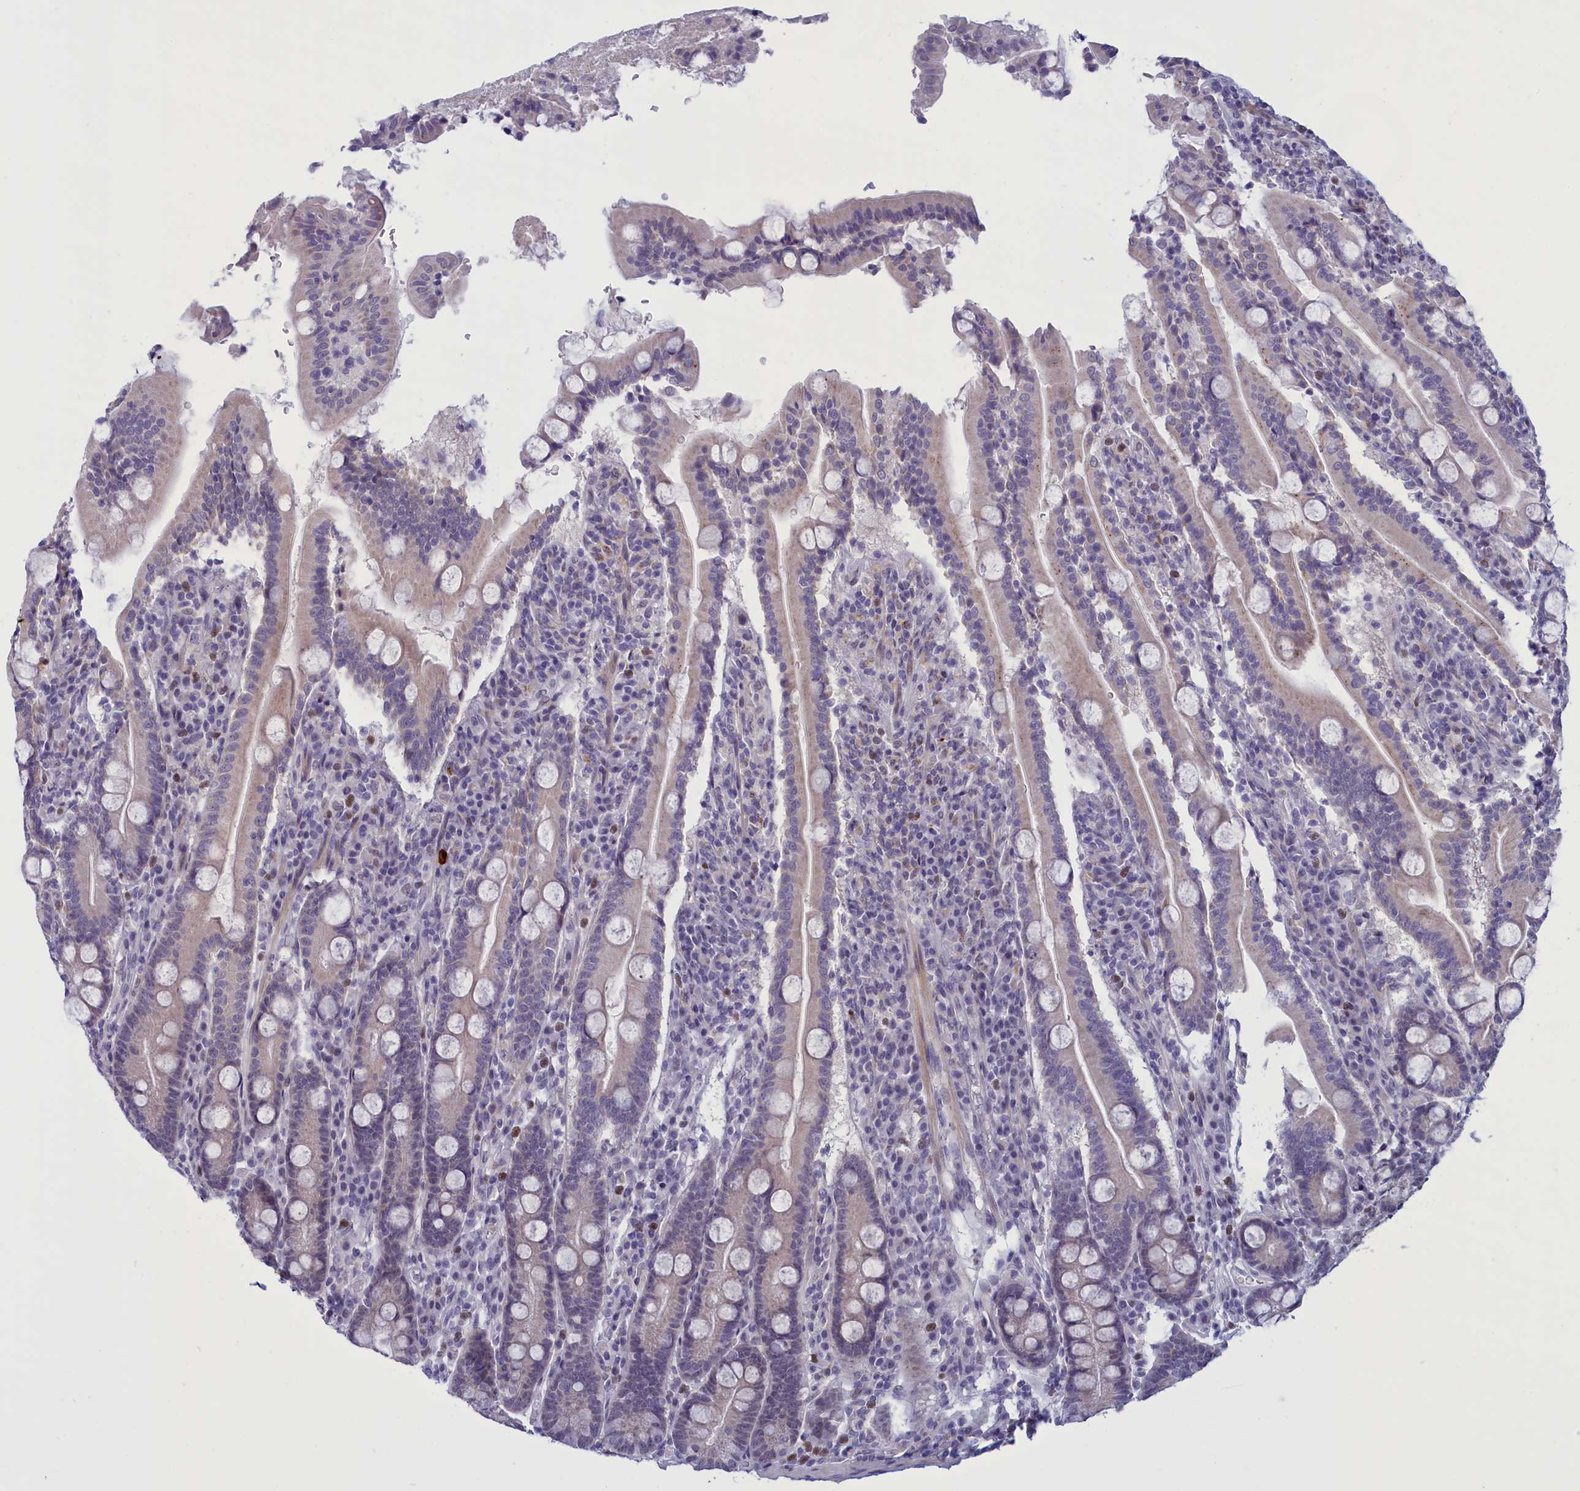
{"staining": {"intensity": "negative", "quantity": "none", "location": "none"}, "tissue": "duodenum", "cell_type": "Glandular cells", "image_type": "normal", "snomed": [{"axis": "morphology", "description": "Normal tissue, NOS"}, {"axis": "topography", "description": "Duodenum"}], "caption": "Immunohistochemistry (IHC) histopathology image of normal duodenum: human duodenum stained with DAB shows no significant protein positivity in glandular cells.", "gene": "ELOA2", "patient": {"sex": "male", "age": 35}}